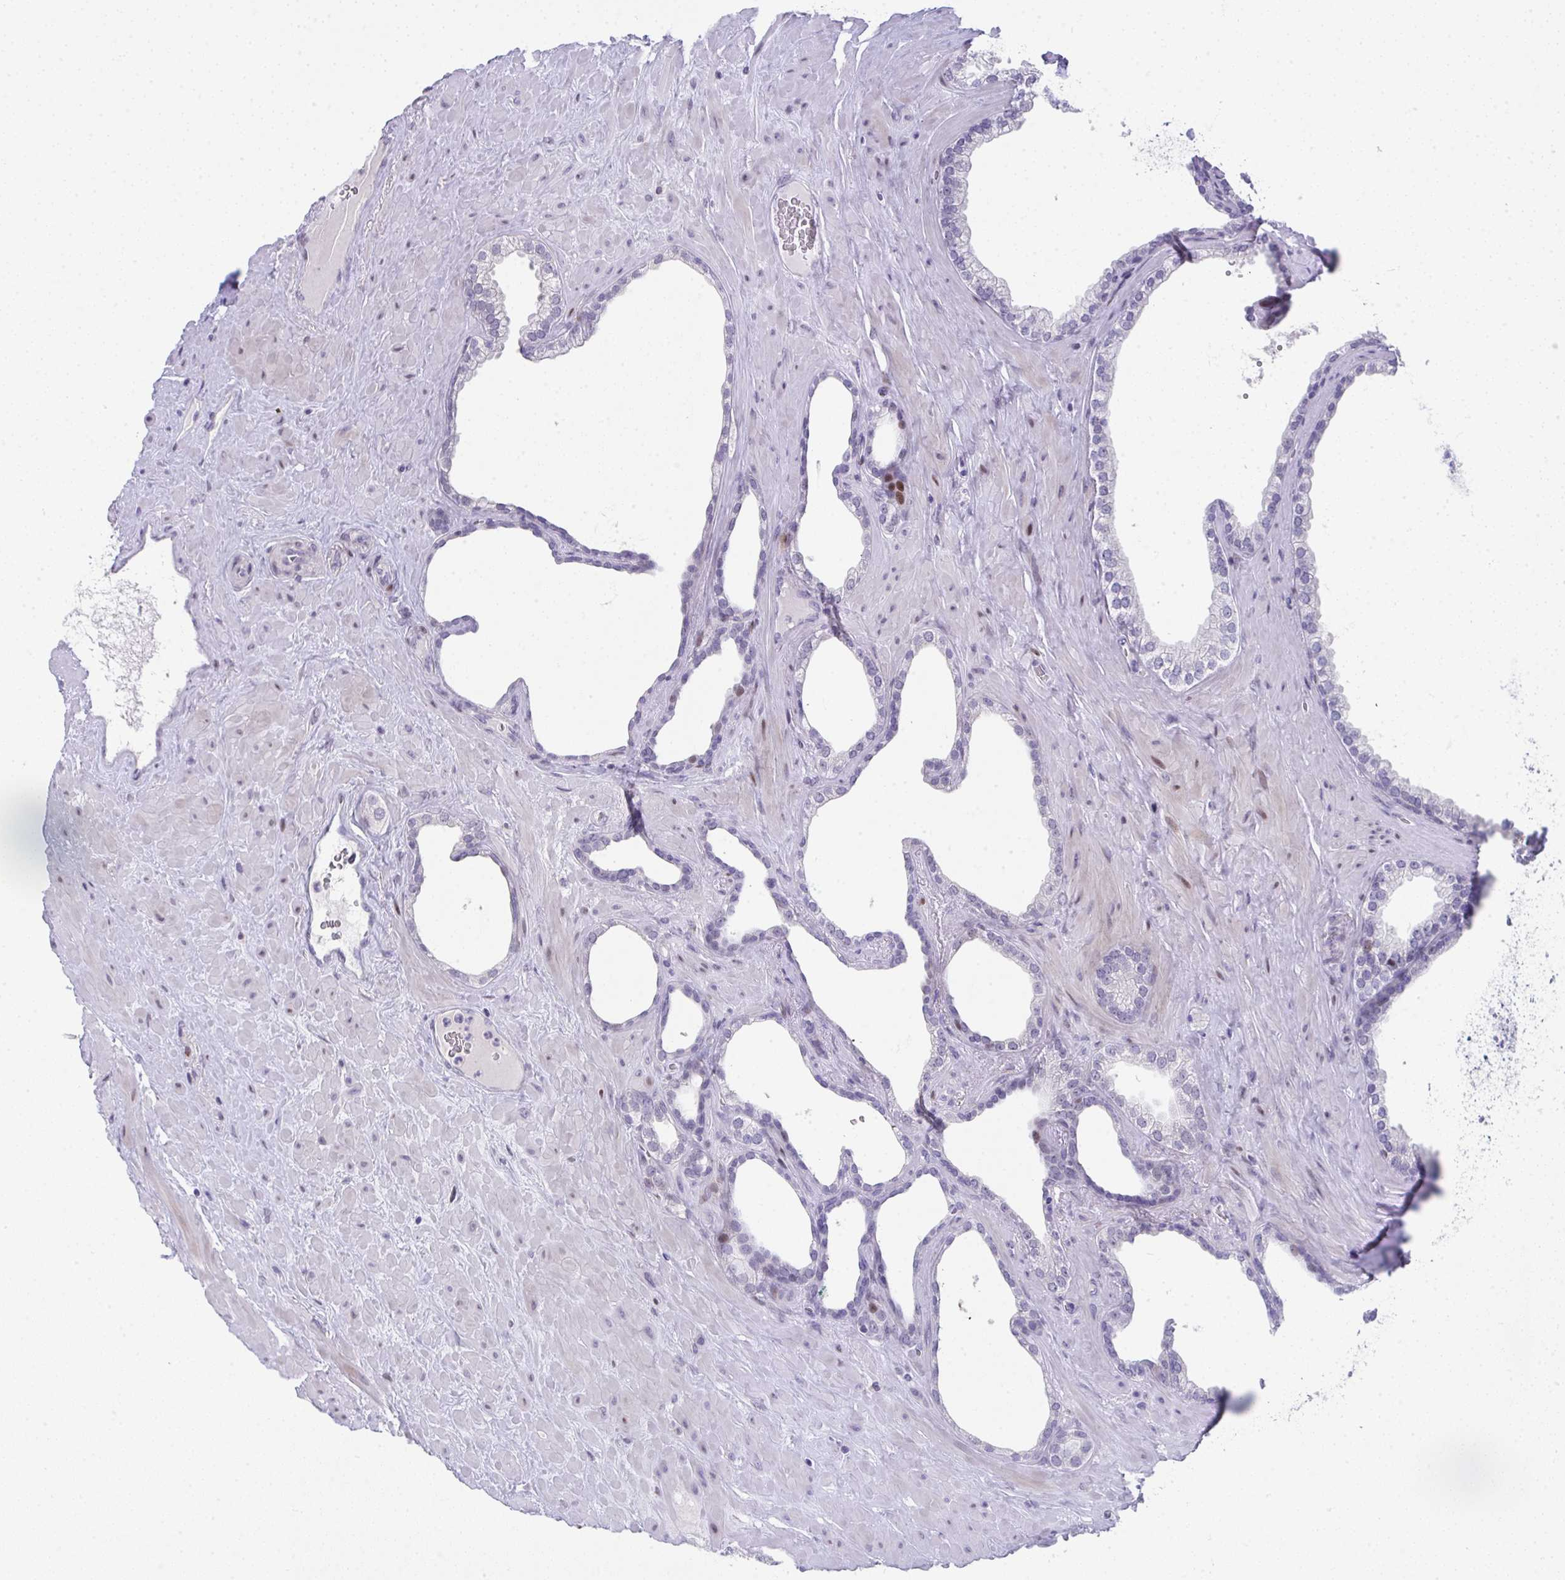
{"staining": {"intensity": "moderate", "quantity": "<25%", "location": "nuclear"}, "tissue": "prostate cancer", "cell_type": "Tumor cells", "image_type": "cancer", "snomed": [{"axis": "morphology", "description": "Adenocarcinoma, High grade"}, {"axis": "topography", "description": "Prostate"}], "caption": "Immunohistochemistry histopathology image of human adenocarcinoma (high-grade) (prostate) stained for a protein (brown), which shows low levels of moderate nuclear positivity in approximately <25% of tumor cells.", "gene": "GALNT16", "patient": {"sex": "male", "age": 68}}